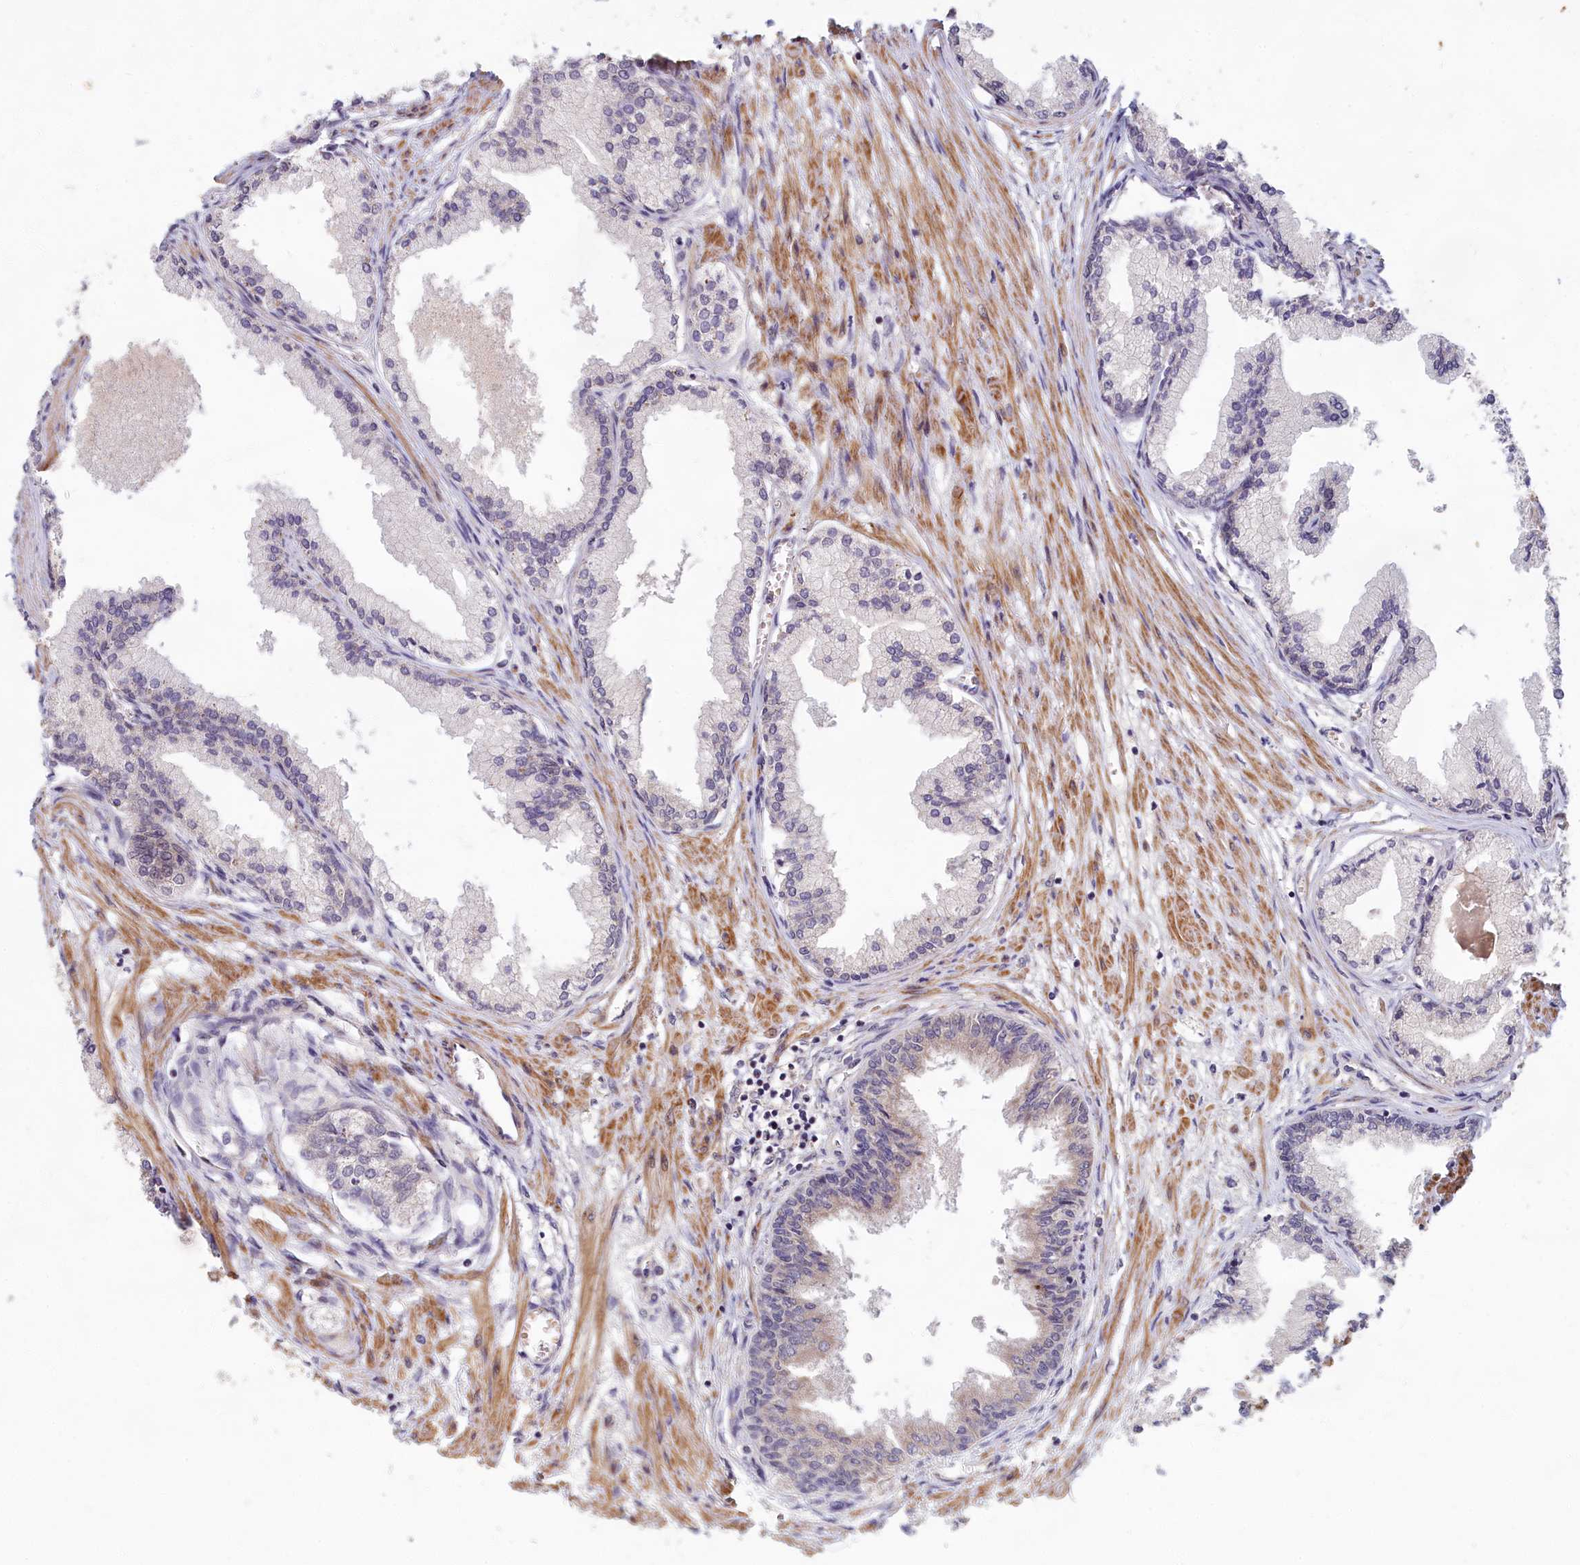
{"staining": {"intensity": "weak", "quantity": "25%-75%", "location": "cytoplasmic/membranous"}, "tissue": "prostate cancer", "cell_type": "Tumor cells", "image_type": "cancer", "snomed": [{"axis": "morphology", "description": "Adenocarcinoma, Low grade"}, {"axis": "topography", "description": "Prostate"}], "caption": "A brown stain highlights weak cytoplasmic/membranous expression of a protein in human prostate low-grade adenocarcinoma tumor cells.", "gene": "EARS2", "patient": {"sex": "male", "age": 63}}